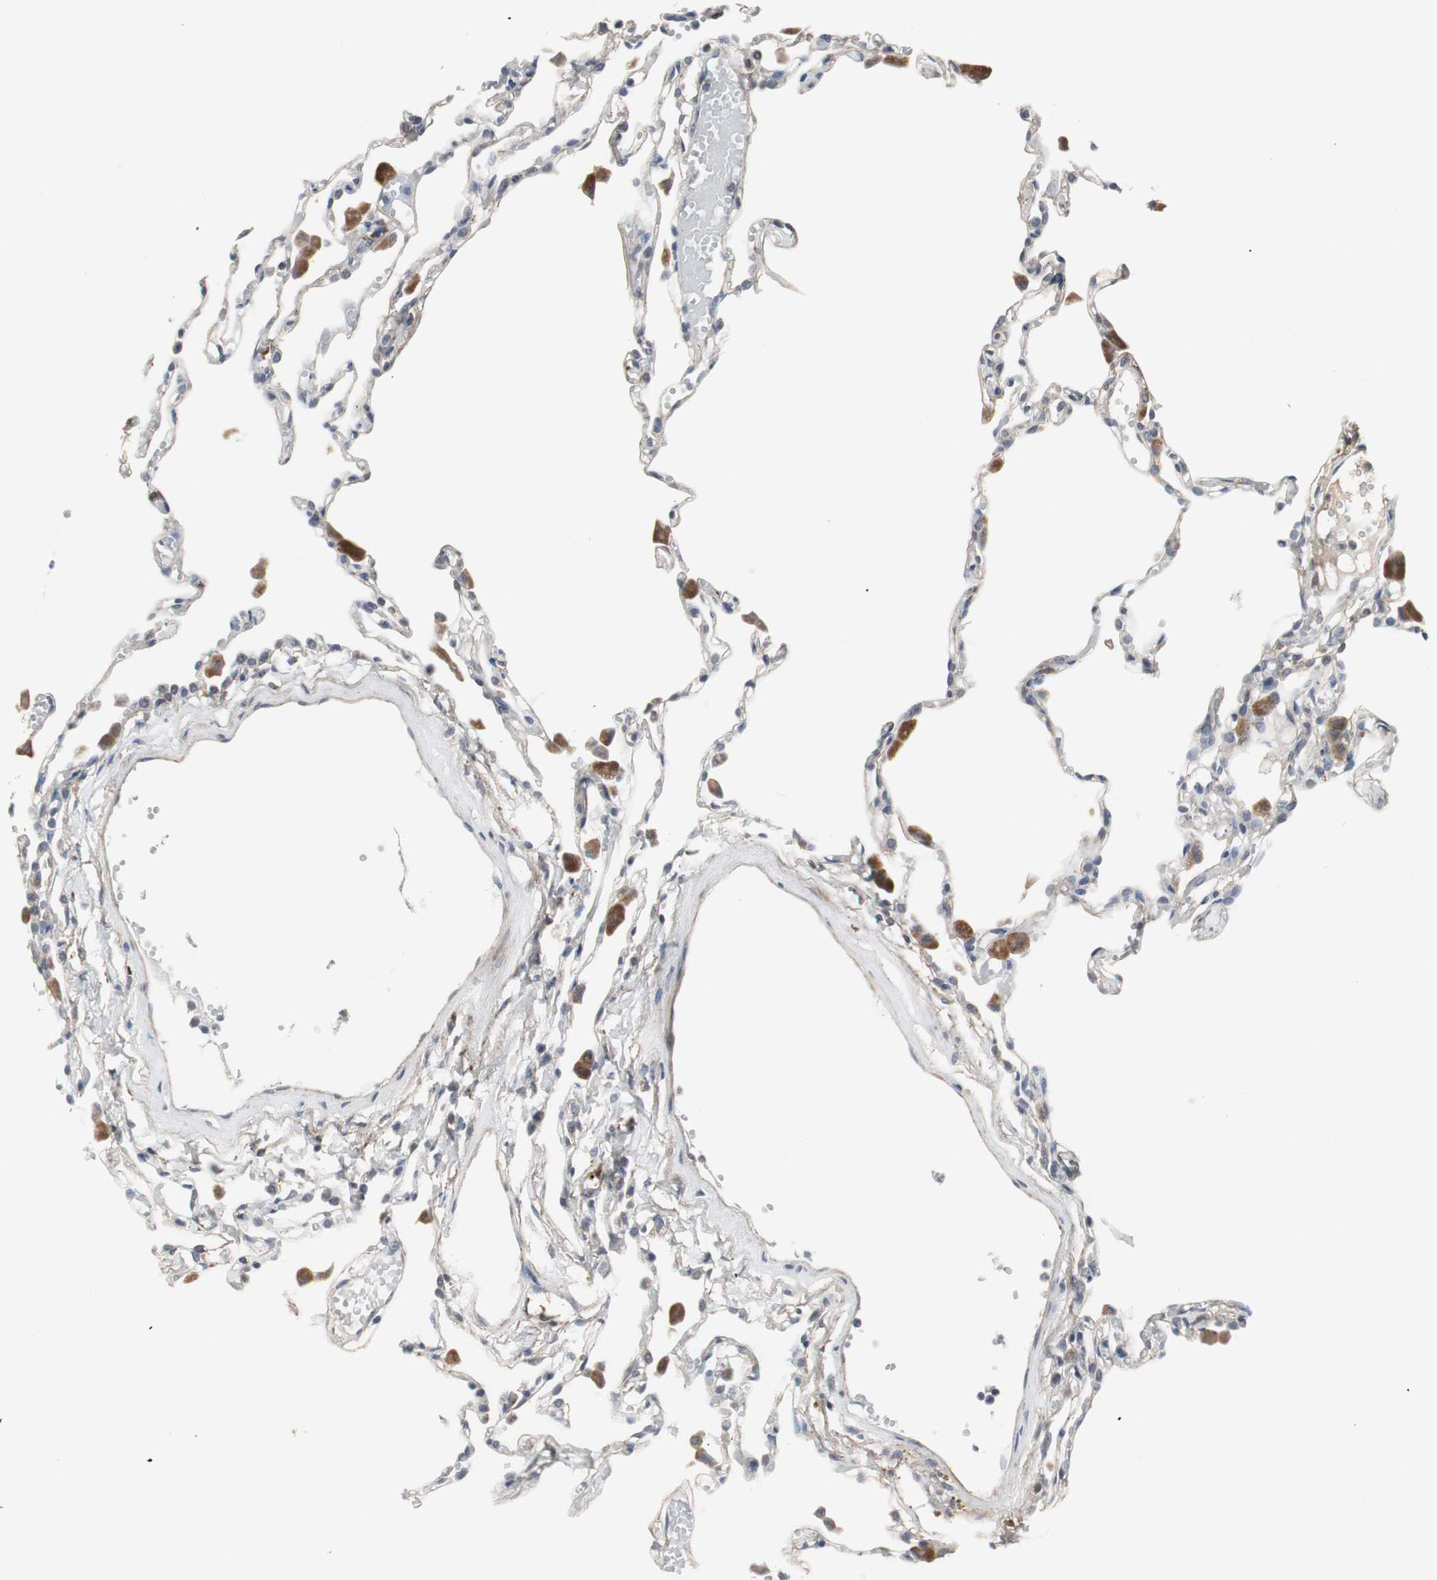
{"staining": {"intensity": "weak", "quantity": "<25%", "location": "cytoplasmic/membranous"}, "tissue": "lung", "cell_type": "Alveolar cells", "image_type": "normal", "snomed": [{"axis": "morphology", "description": "Normal tissue, NOS"}, {"axis": "topography", "description": "Lung"}], "caption": "There is no significant expression in alveolar cells of lung.", "gene": "GBA1", "patient": {"sex": "female", "age": 49}}